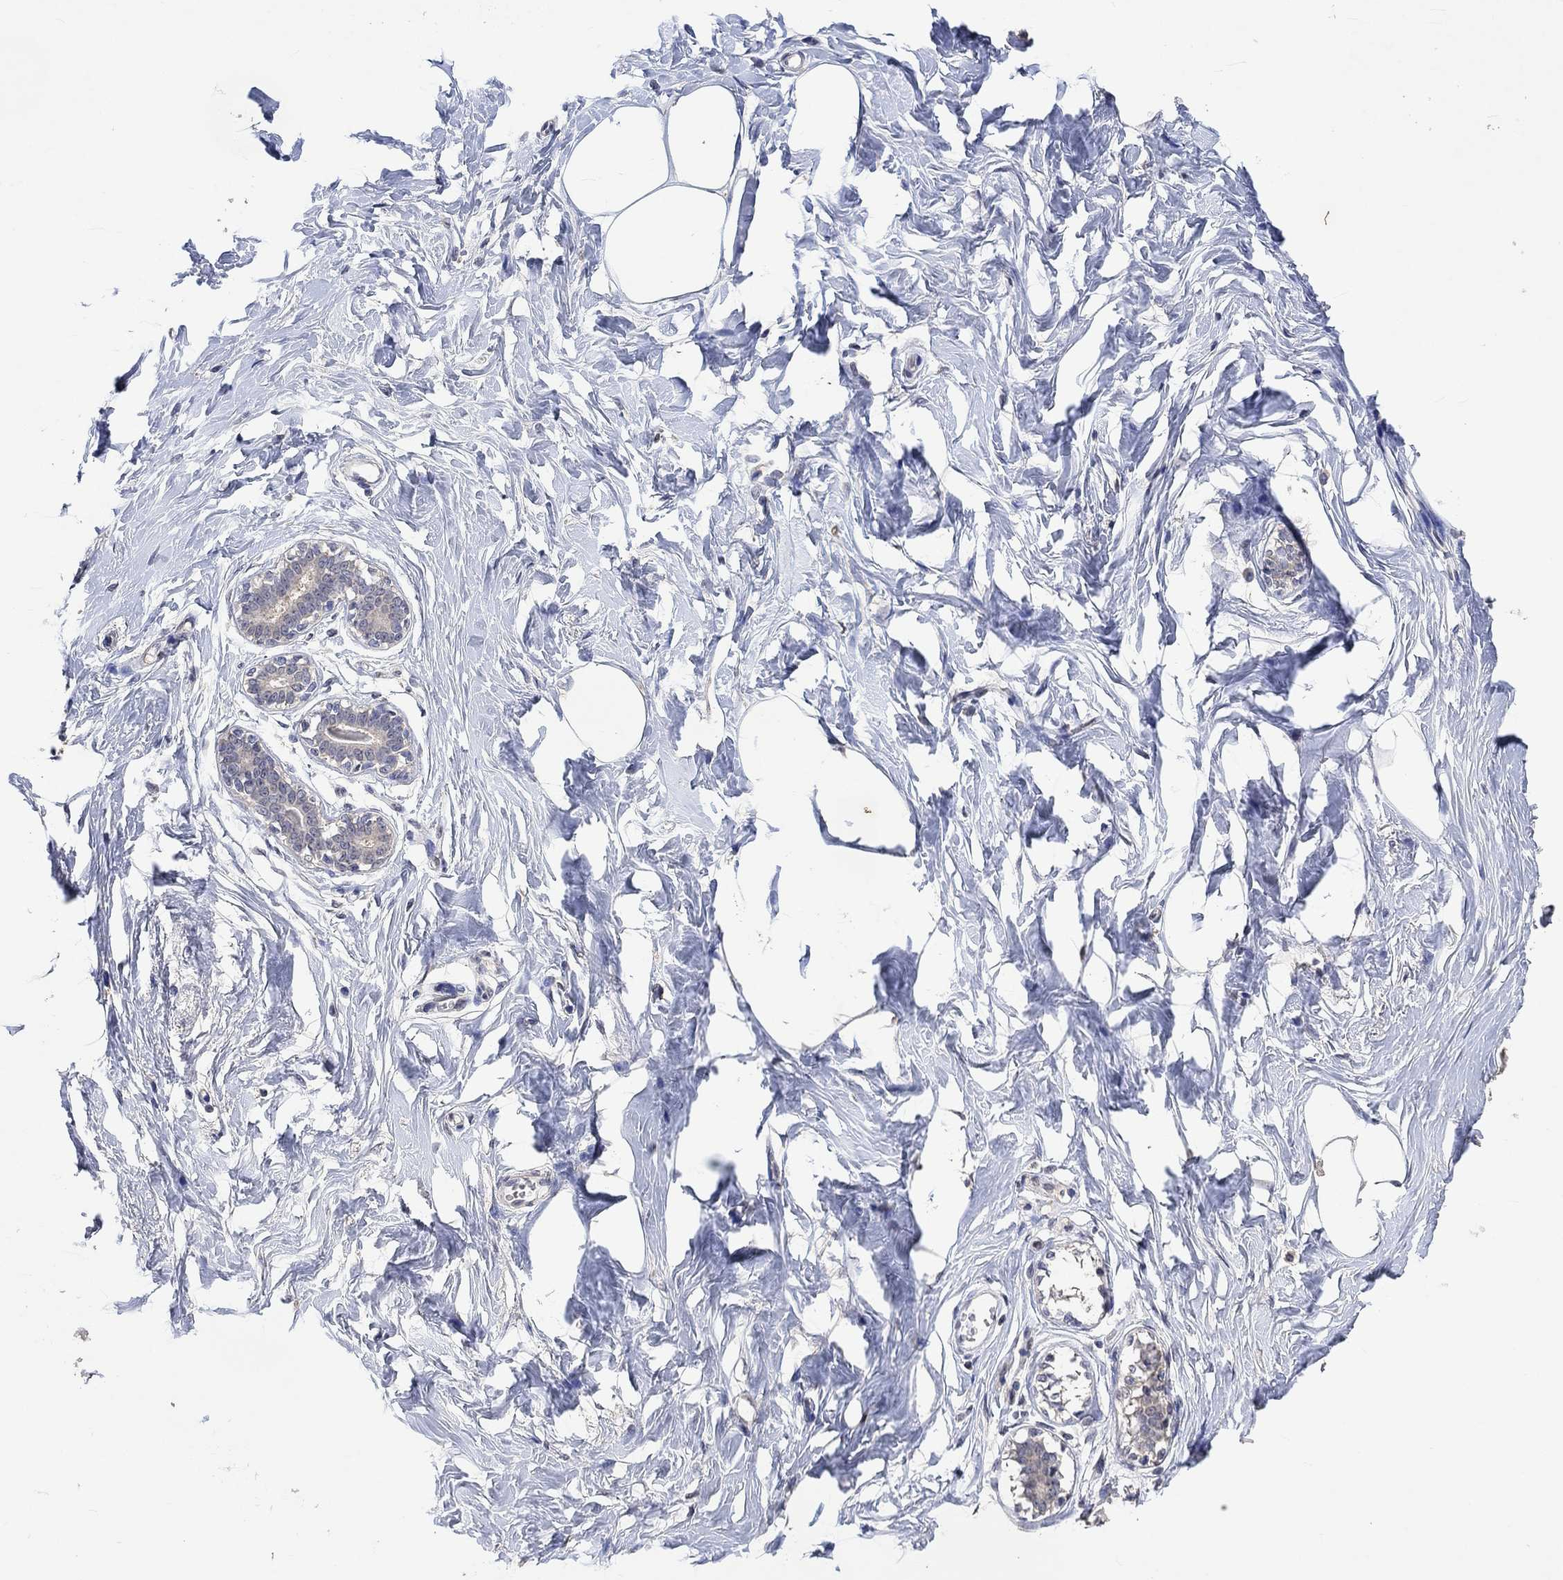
{"staining": {"intensity": "negative", "quantity": "none", "location": "none"}, "tissue": "breast", "cell_type": "Adipocytes", "image_type": "normal", "snomed": [{"axis": "morphology", "description": "Normal tissue, NOS"}, {"axis": "morphology", "description": "Lobular carcinoma, in situ"}, {"axis": "topography", "description": "Breast"}], "caption": "Immunohistochemical staining of unremarkable human breast demonstrates no significant positivity in adipocytes. (DAB immunohistochemistry with hematoxylin counter stain).", "gene": "PTPN20", "patient": {"sex": "female", "age": 35}}